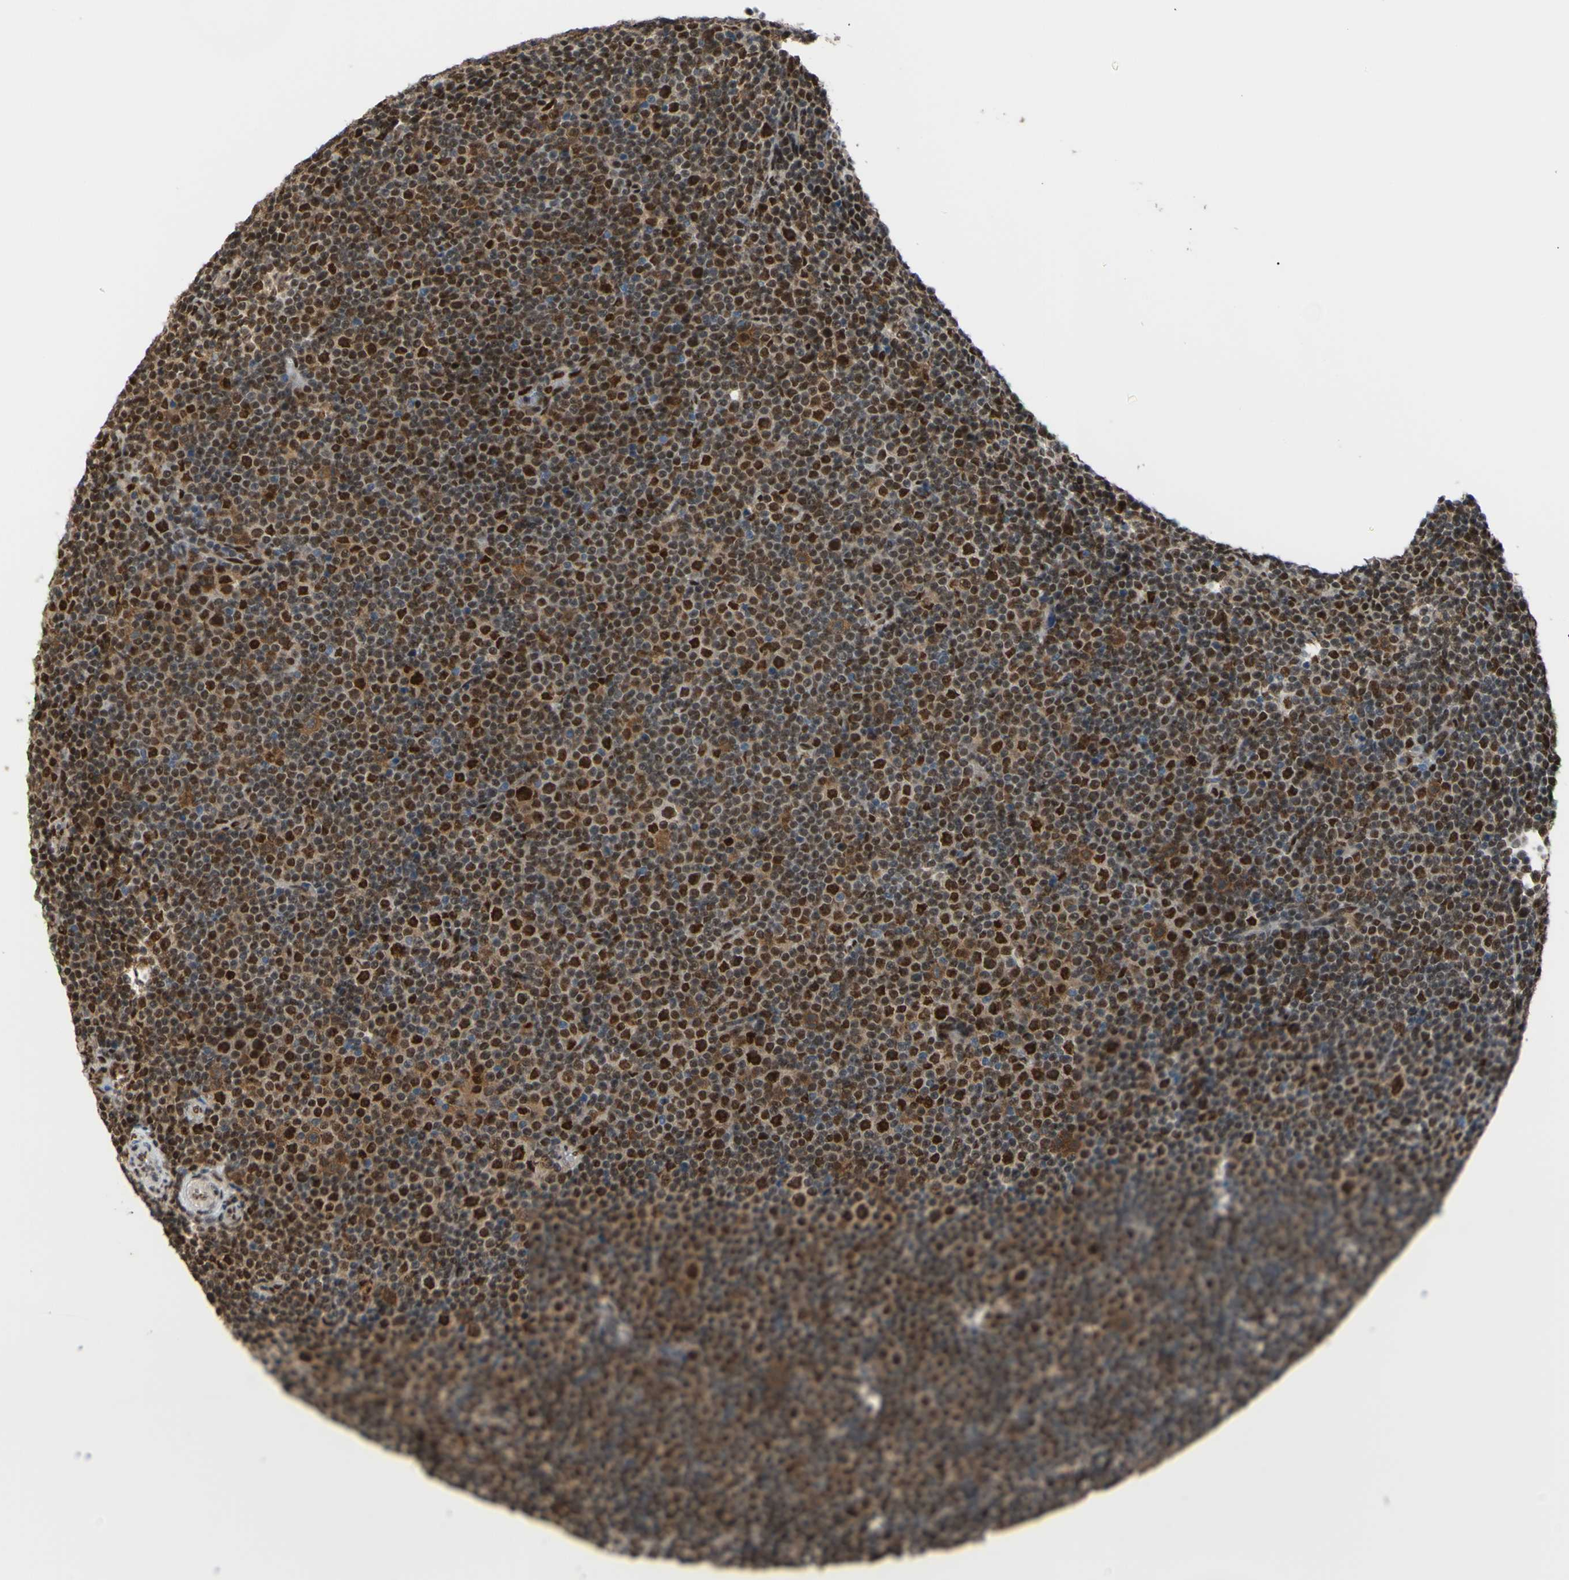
{"staining": {"intensity": "strong", "quantity": ">75%", "location": "cytoplasmic/membranous,nuclear"}, "tissue": "lymphoma", "cell_type": "Tumor cells", "image_type": "cancer", "snomed": [{"axis": "morphology", "description": "Malignant lymphoma, non-Hodgkin's type, Low grade"}, {"axis": "topography", "description": "Lymph node"}], "caption": "Brown immunohistochemical staining in low-grade malignant lymphoma, non-Hodgkin's type reveals strong cytoplasmic/membranous and nuclear positivity in approximately >75% of tumor cells. (brown staining indicates protein expression, while blue staining denotes nuclei).", "gene": "FKBP5", "patient": {"sex": "female", "age": 67}}